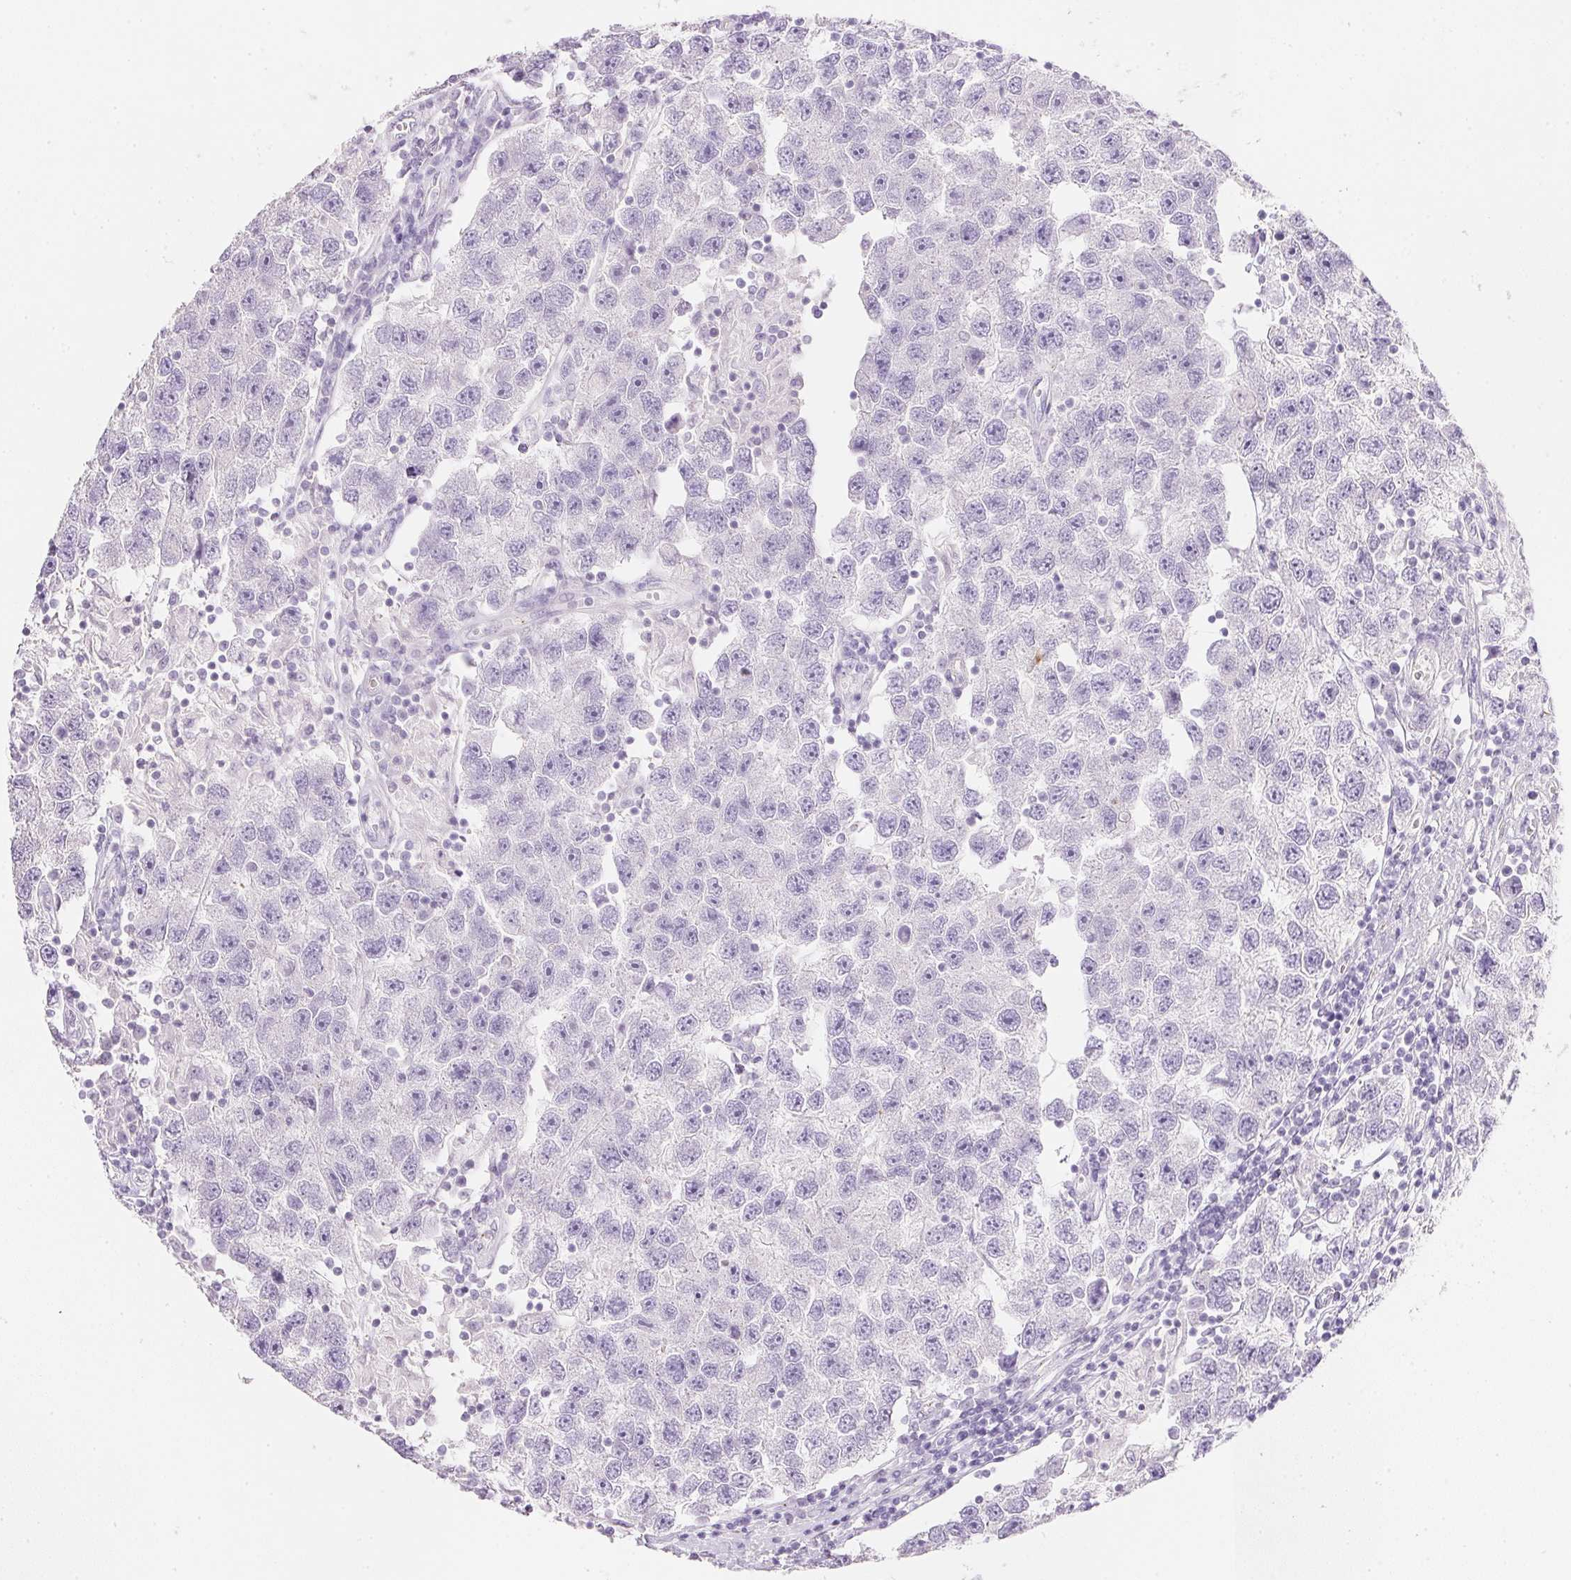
{"staining": {"intensity": "negative", "quantity": "none", "location": "none"}, "tissue": "testis cancer", "cell_type": "Tumor cells", "image_type": "cancer", "snomed": [{"axis": "morphology", "description": "Seminoma, NOS"}, {"axis": "topography", "description": "Testis"}], "caption": "This is an immunohistochemistry micrograph of human seminoma (testis). There is no staining in tumor cells.", "gene": "KCNE2", "patient": {"sex": "male", "age": 26}}